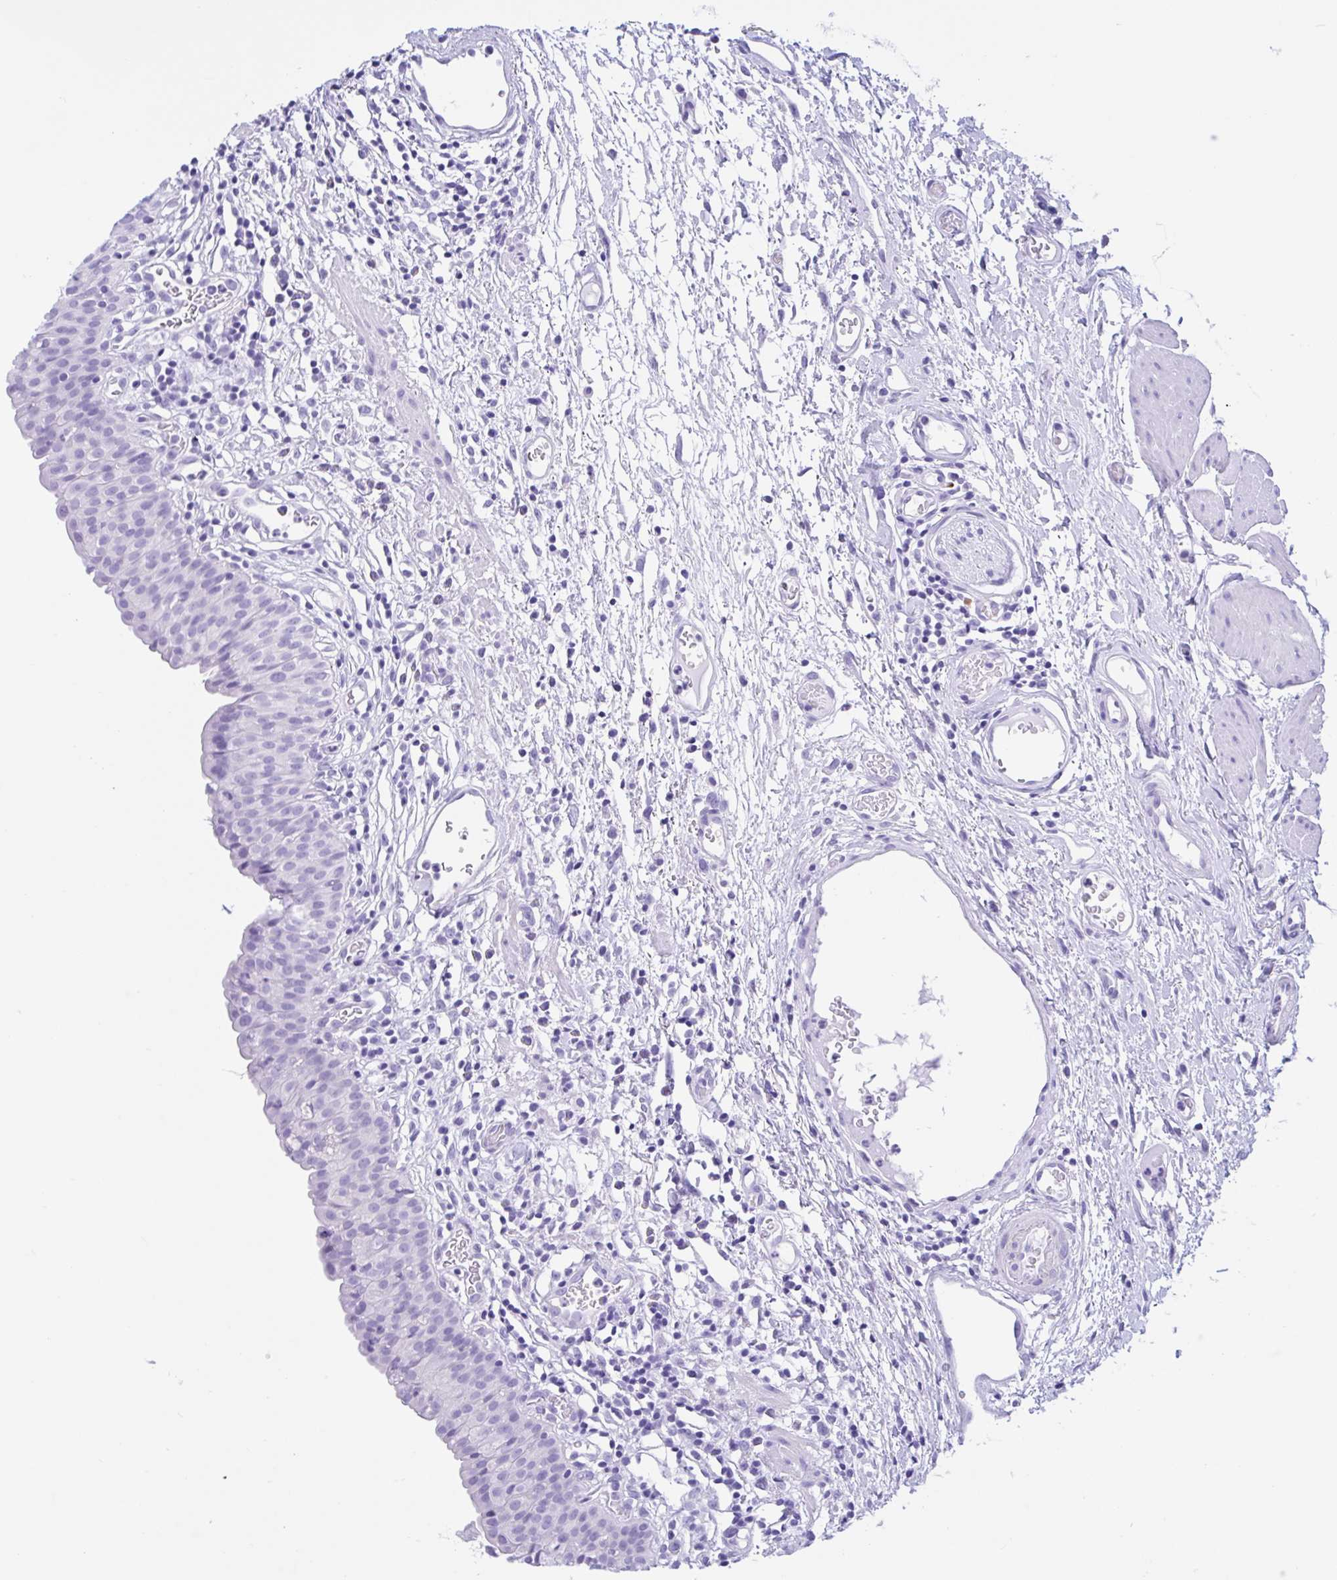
{"staining": {"intensity": "negative", "quantity": "none", "location": "none"}, "tissue": "urinary bladder", "cell_type": "Urothelial cells", "image_type": "normal", "snomed": [{"axis": "morphology", "description": "Normal tissue, NOS"}, {"axis": "morphology", "description": "Inflammation, NOS"}, {"axis": "topography", "description": "Urinary bladder"}], "caption": "This is an IHC micrograph of benign human urinary bladder. There is no staining in urothelial cells.", "gene": "IAPP", "patient": {"sex": "male", "age": 57}}